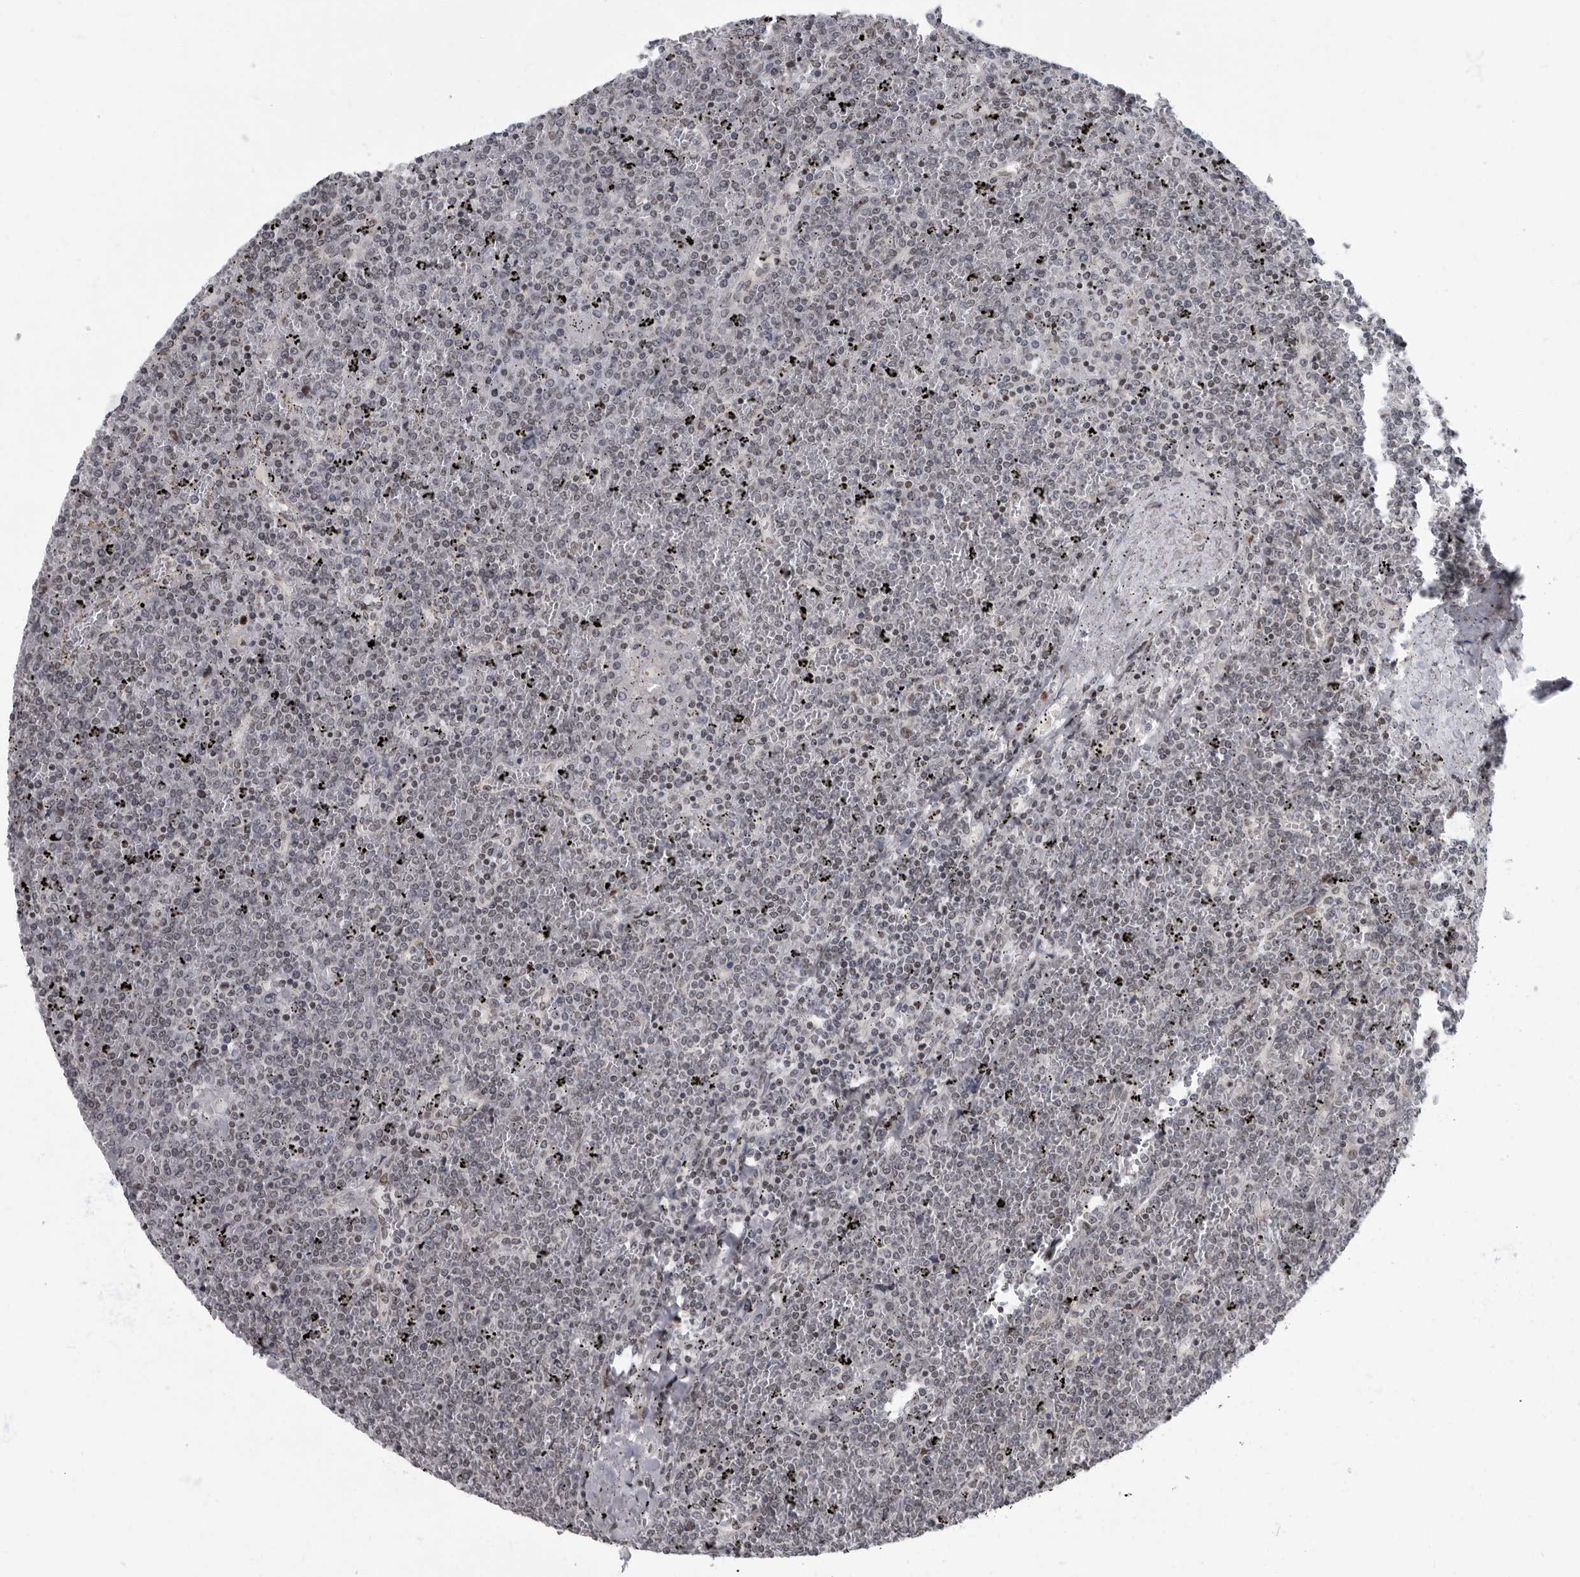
{"staining": {"intensity": "negative", "quantity": "none", "location": "none"}, "tissue": "lymphoma", "cell_type": "Tumor cells", "image_type": "cancer", "snomed": [{"axis": "morphology", "description": "Malignant lymphoma, non-Hodgkin's type, Low grade"}, {"axis": "topography", "description": "Spleen"}], "caption": "Tumor cells are negative for brown protein staining in malignant lymphoma, non-Hodgkin's type (low-grade).", "gene": "EVI5", "patient": {"sex": "female", "age": 19}}